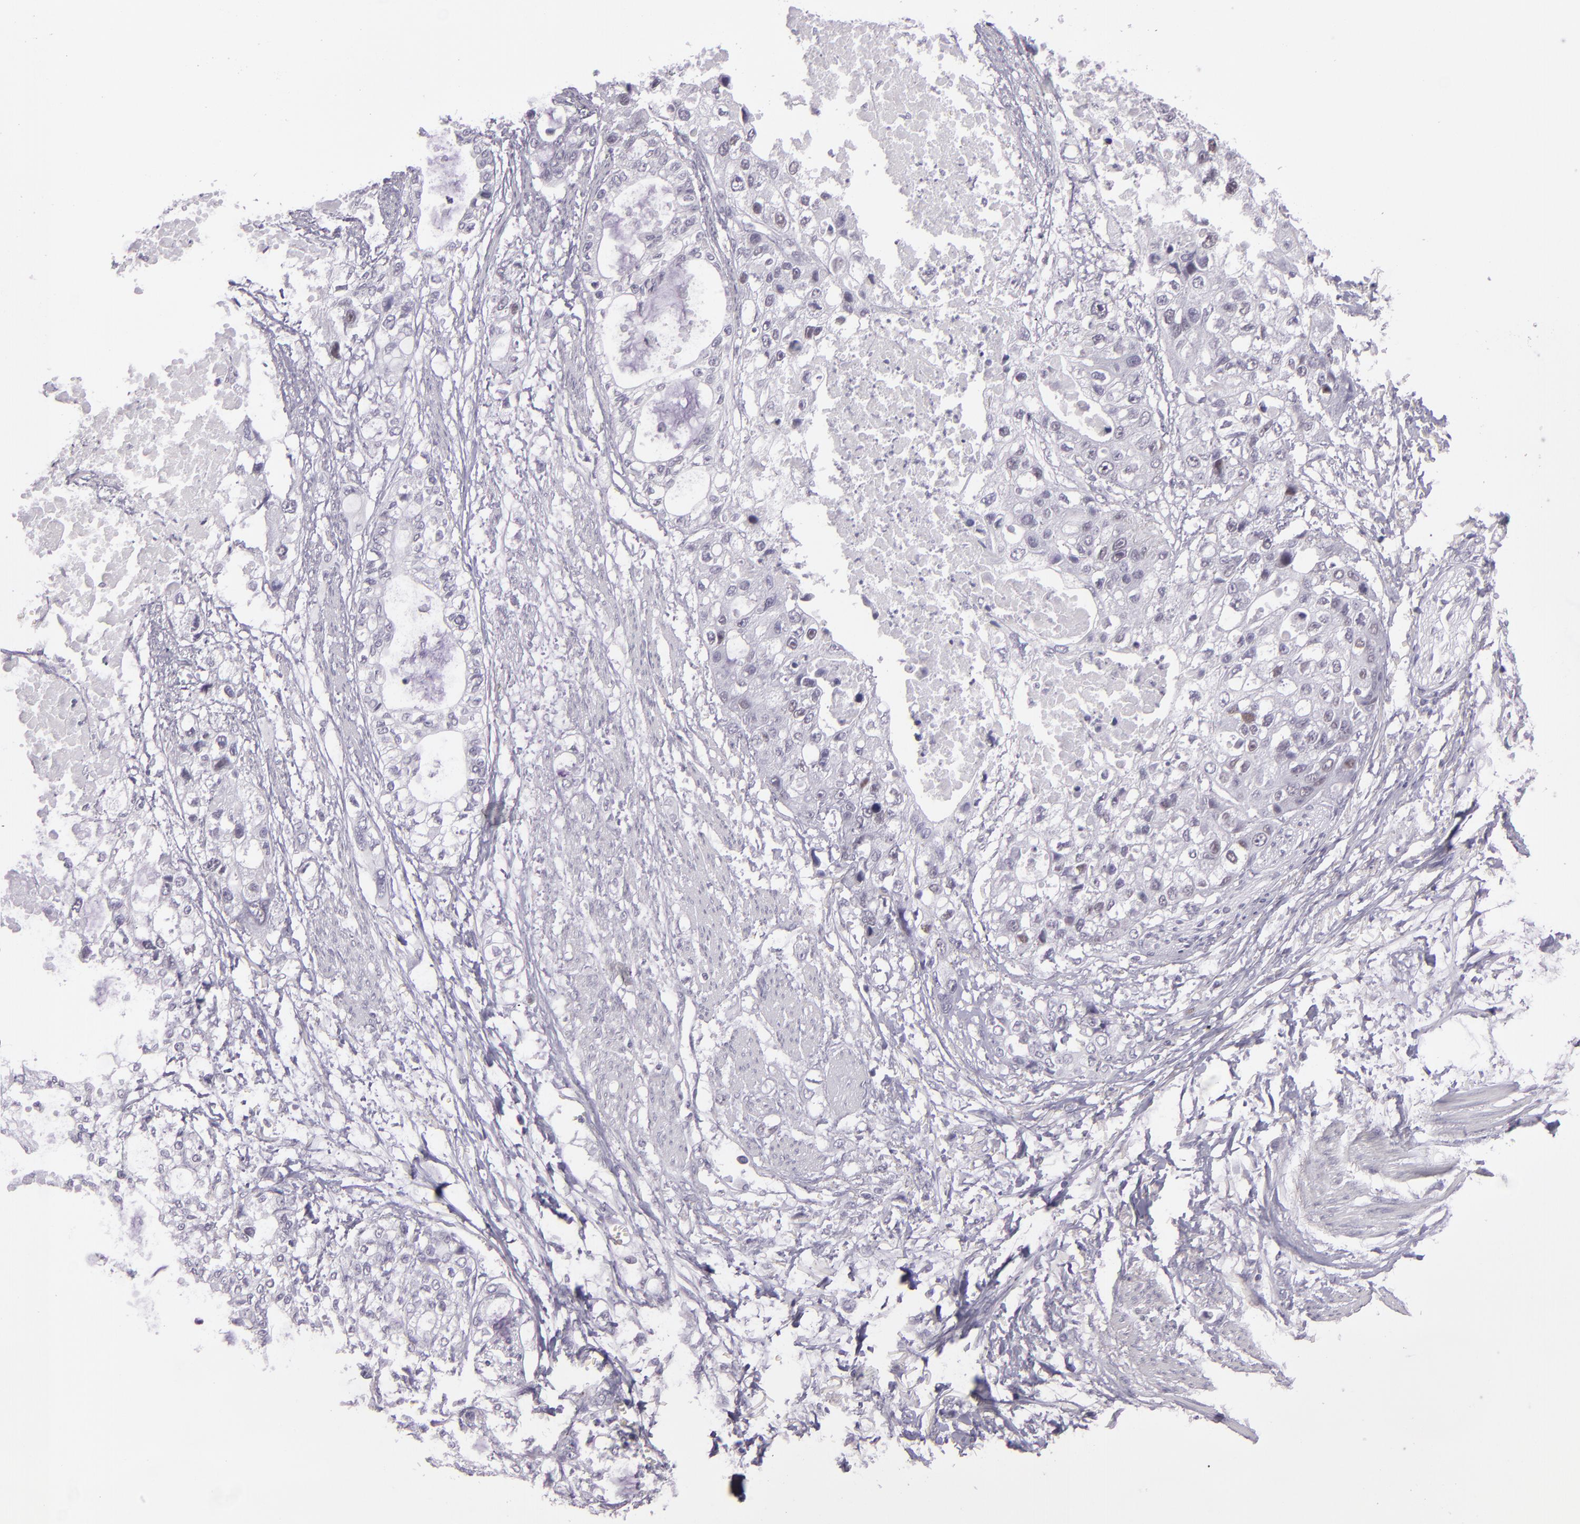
{"staining": {"intensity": "weak", "quantity": "<25%", "location": "nuclear"}, "tissue": "stomach cancer", "cell_type": "Tumor cells", "image_type": "cancer", "snomed": [{"axis": "morphology", "description": "Adenocarcinoma, NOS"}, {"axis": "topography", "description": "Stomach, upper"}], "caption": "The immunohistochemistry (IHC) image has no significant positivity in tumor cells of stomach cancer (adenocarcinoma) tissue.", "gene": "MCM3", "patient": {"sex": "female", "age": 52}}